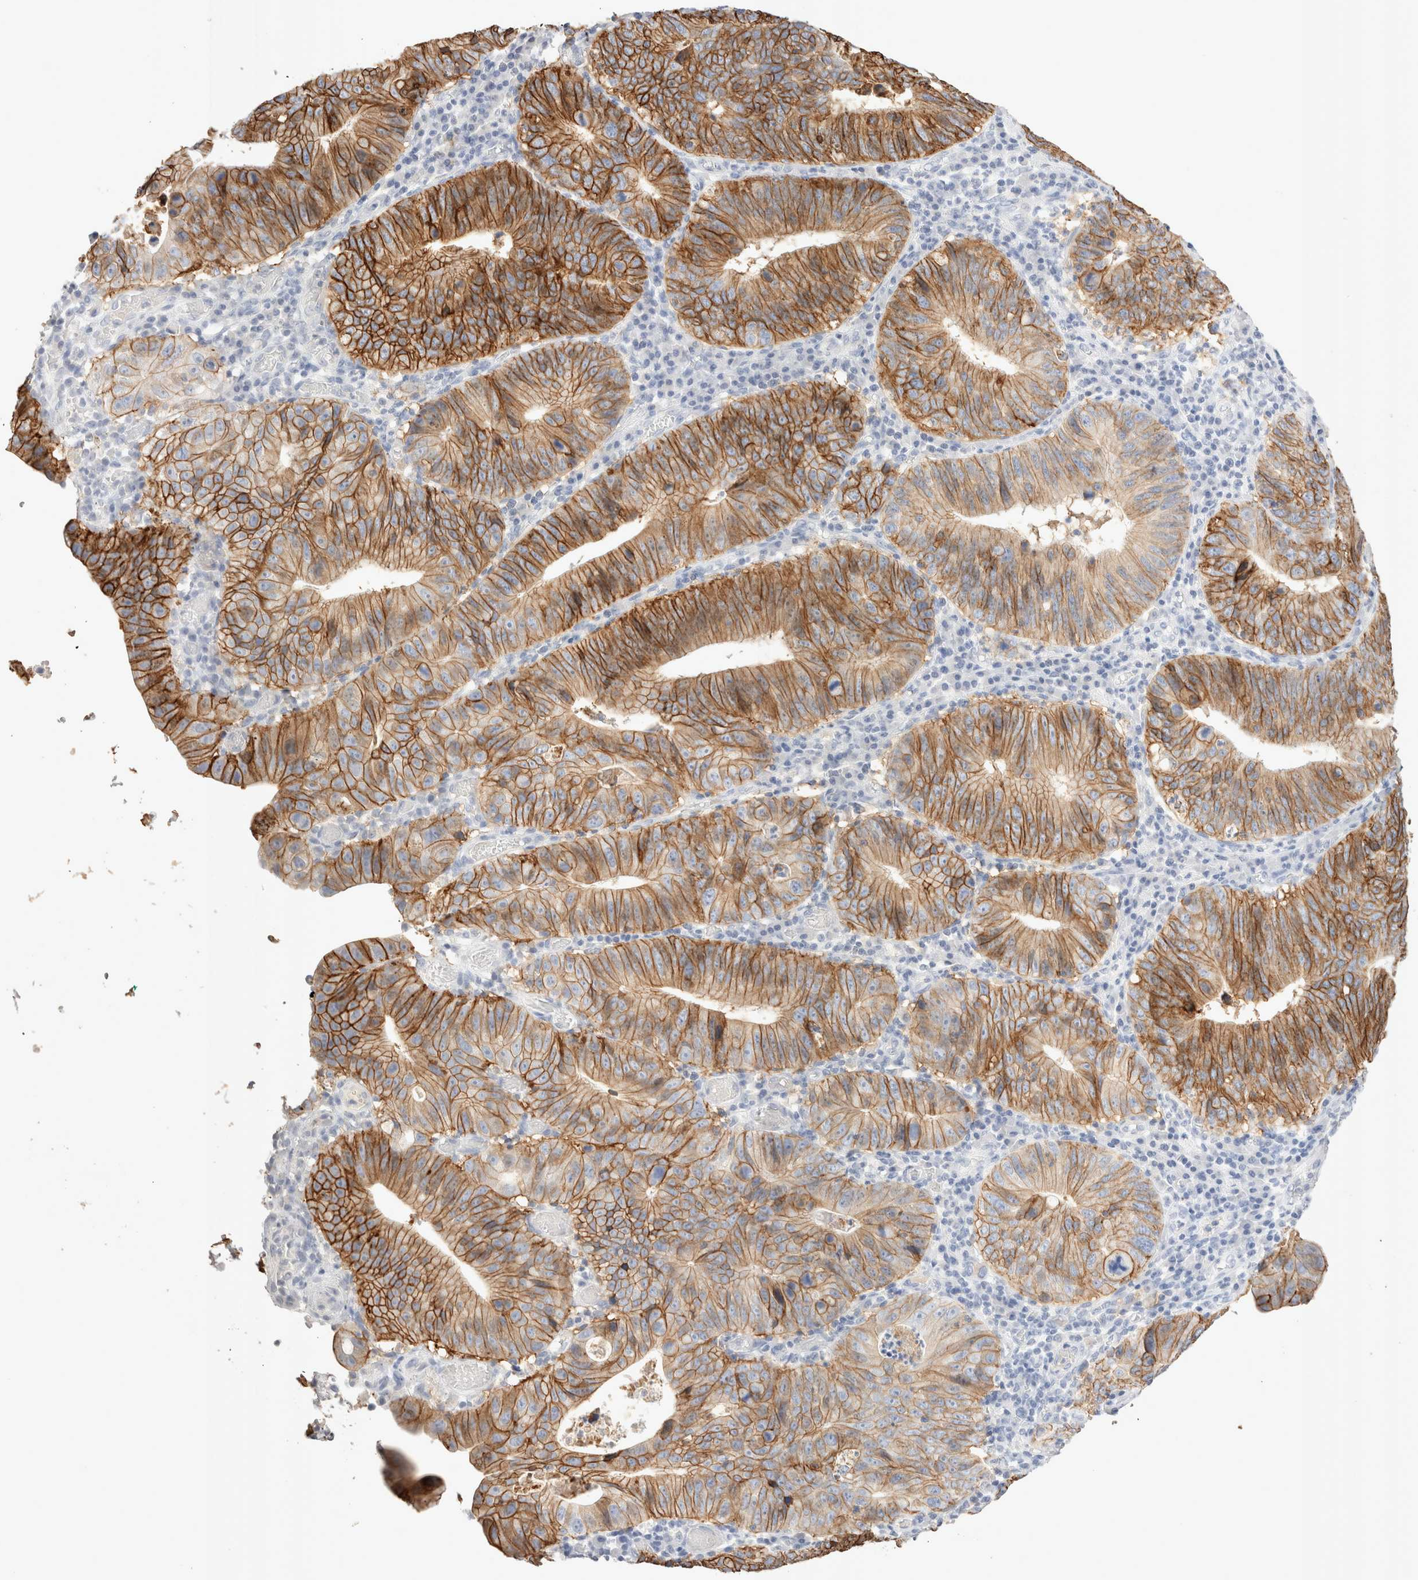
{"staining": {"intensity": "strong", "quantity": ">75%", "location": "cytoplasmic/membranous"}, "tissue": "stomach cancer", "cell_type": "Tumor cells", "image_type": "cancer", "snomed": [{"axis": "morphology", "description": "Adenocarcinoma, NOS"}, {"axis": "topography", "description": "Stomach"}], "caption": "Immunohistochemistry photomicrograph of human stomach cancer (adenocarcinoma) stained for a protein (brown), which shows high levels of strong cytoplasmic/membranous expression in about >75% of tumor cells.", "gene": "EPCAM", "patient": {"sex": "male", "age": 59}}